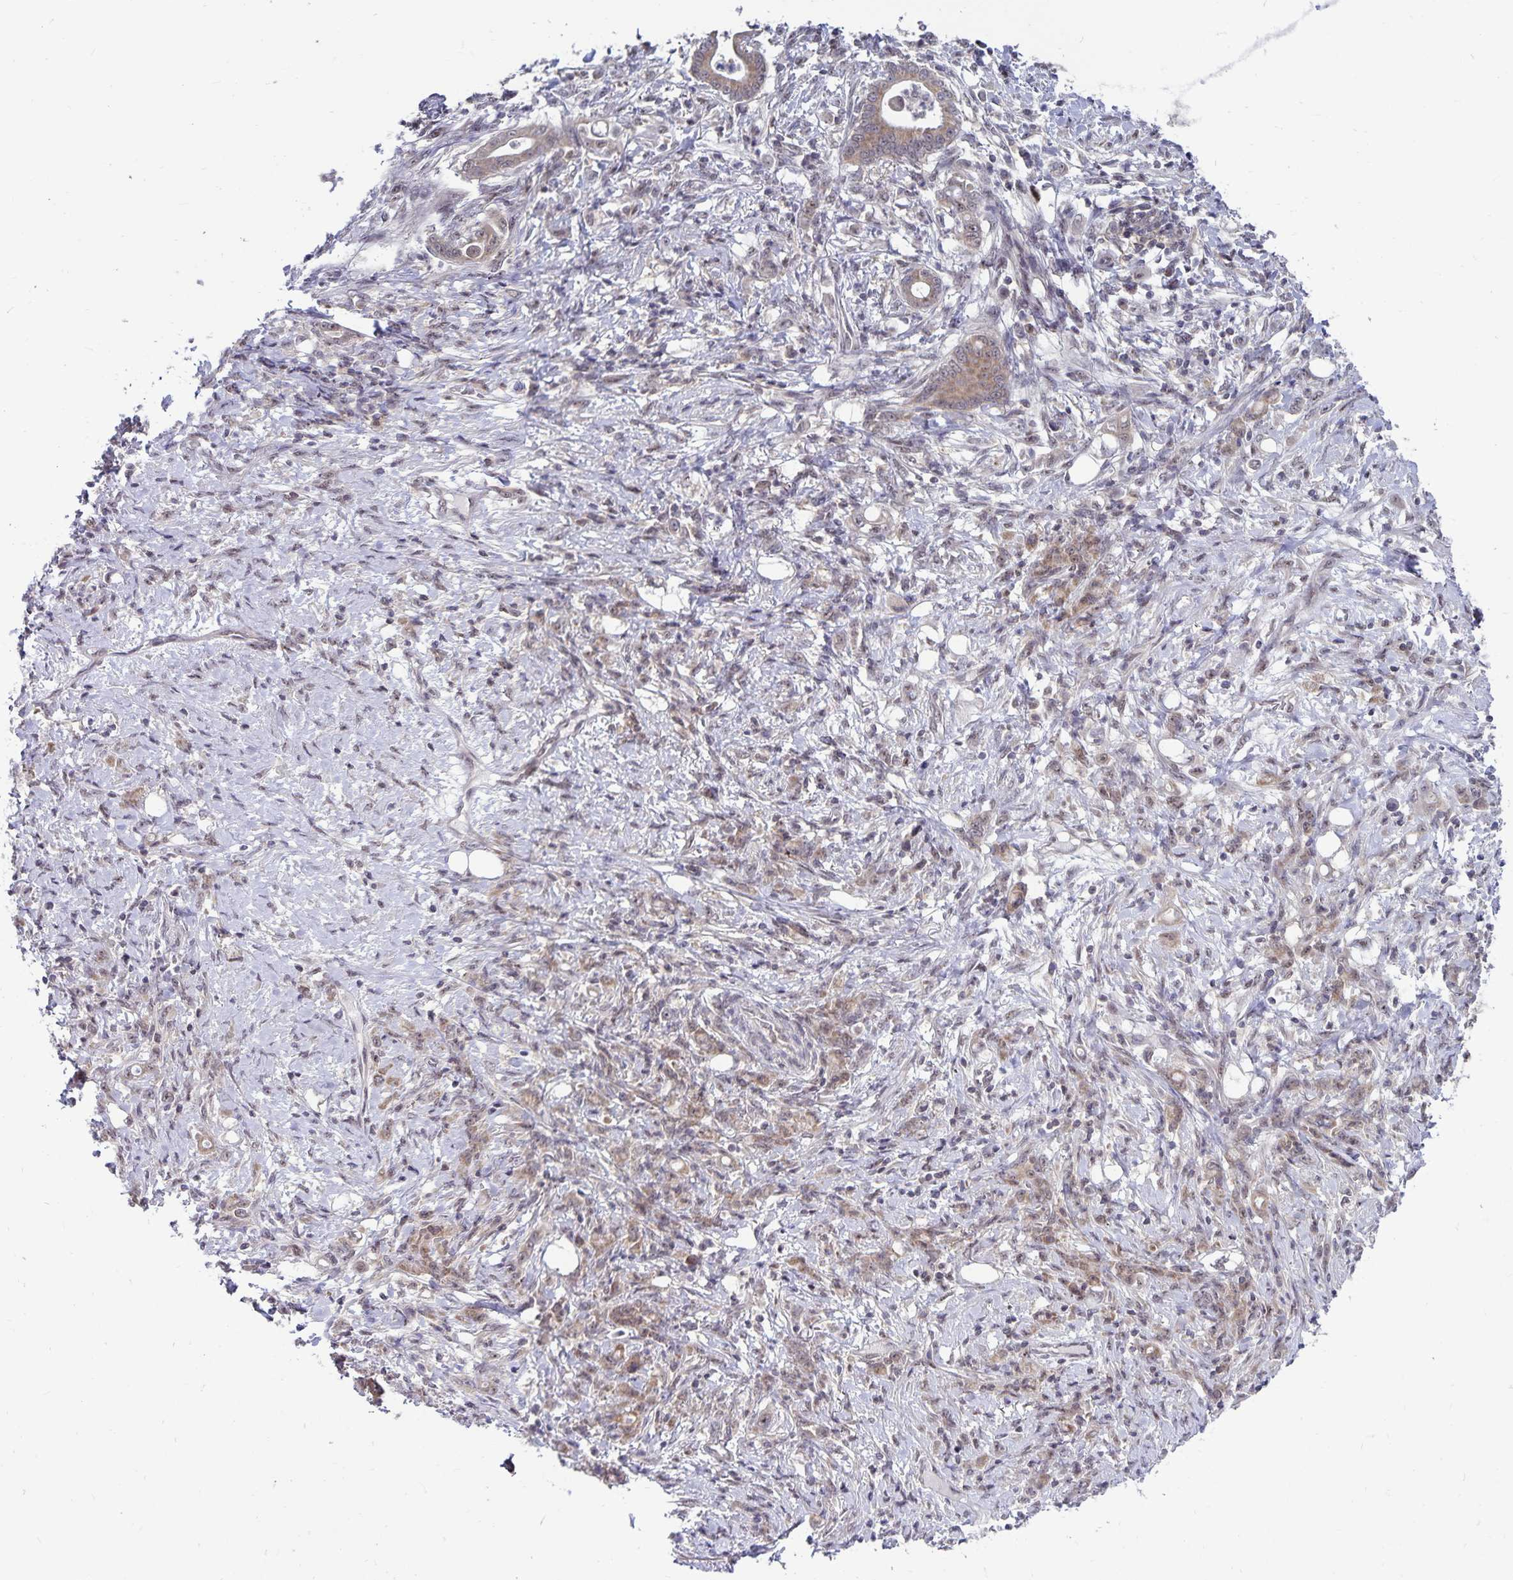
{"staining": {"intensity": "weak", "quantity": ">75%", "location": "cytoplasmic/membranous,nuclear"}, "tissue": "stomach cancer", "cell_type": "Tumor cells", "image_type": "cancer", "snomed": [{"axis": "morphology", "description": "Adenocarcinoma, NOS"}, {"axis": "topography", "description": "Stomach"}], "caption": "Immunohistochemistry (IHC) (DAB) staining of stomach cancer (adenocarcinoma) displays weak cytoplasmic/membranous and nuclear protein expression in approximately >75% of tumor cells.", "gene": "EXOC6B", "patient": {"sex": "female", "age": 79}}